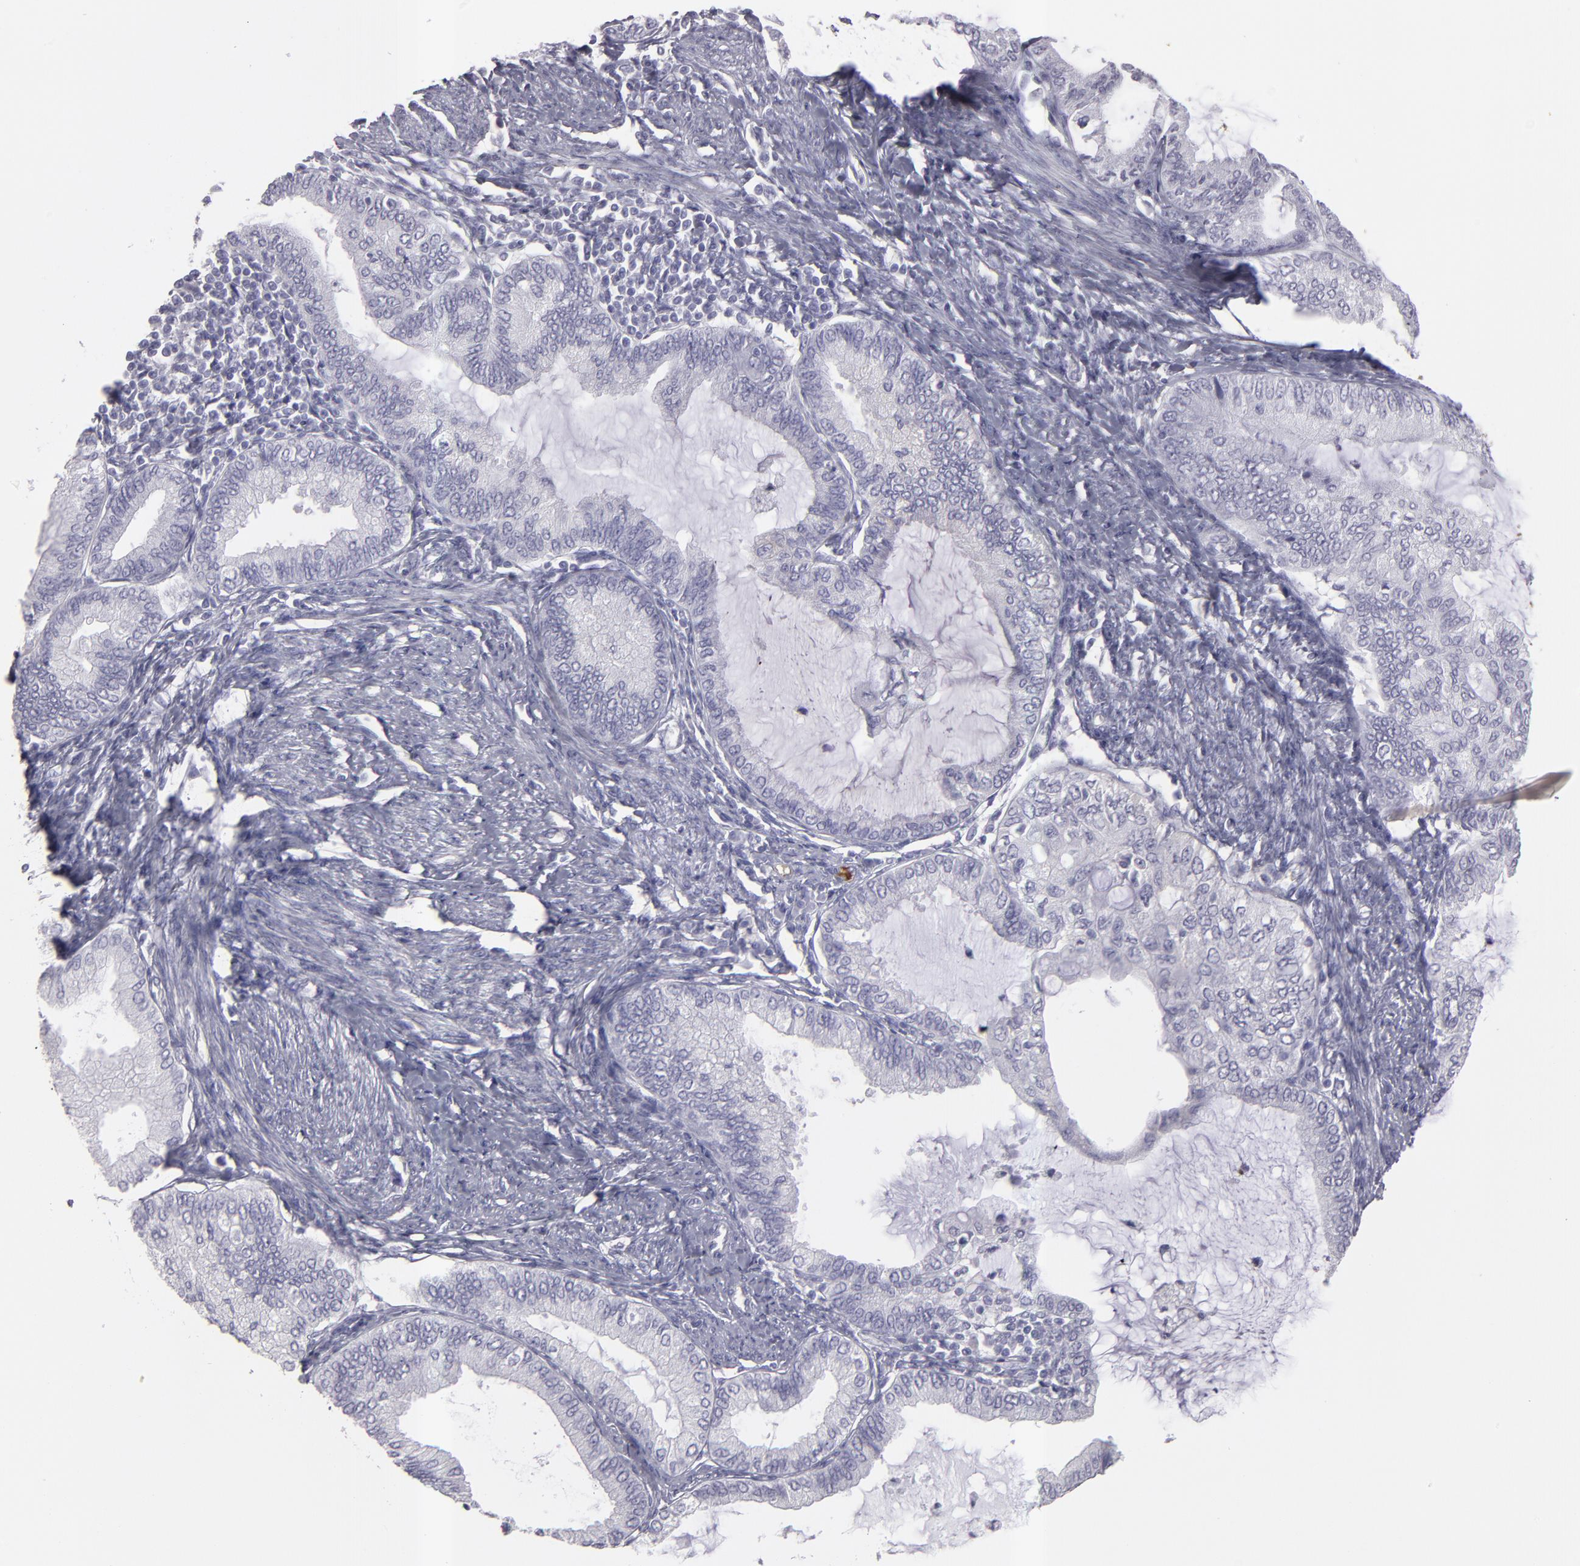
{"staining": {"intensity": "negative", "quantity": "none", "location": "none"}, "tissue": "endometrial cancer", "cell_type": "Tumor cells", "image_type": "cancer", "snomed": [{"axis": "morphology", "description": "Adenocarcinoma, NOS"}, {"axis": "topography", "description": "Endometrium"}], "caption": "Immunohistochemistry micrograph of endometrial cancer stained for a protein (brown), which displays no positivity in tumor cells.", "gene": "ABCC4", "patient": {"sex": "female", "age": 86}}